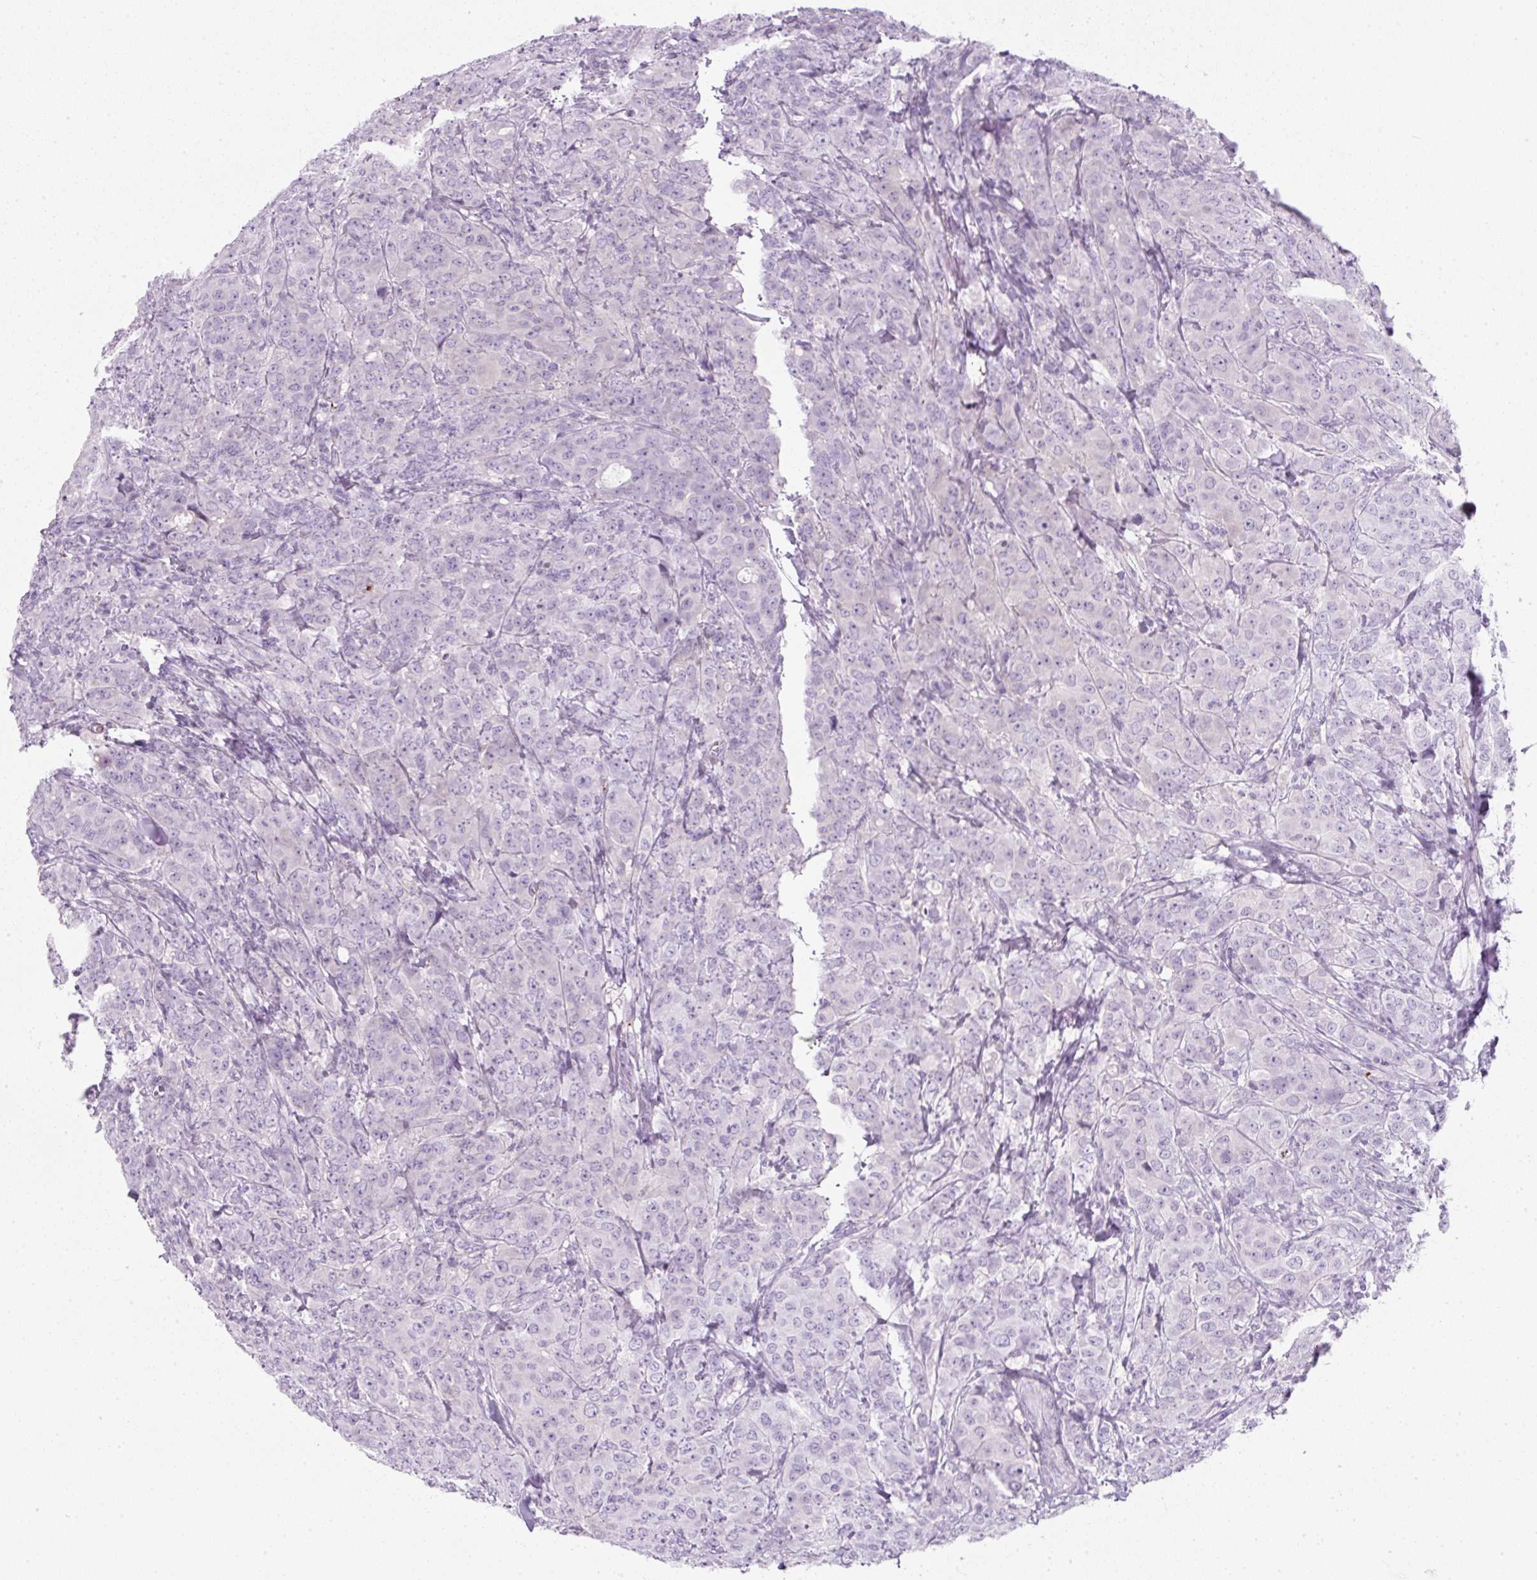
{"staining": {"intensity": "negative", "quantity": "none", "location": "none"}, "tissue": "breast cancer", "cell_type": "Tumor cells", "image_type": "cancer", "snomed": [{"axis": "morphology", "description": "Duct carcinoma"}, {"axis": "topography", "description": "Breast"}], "caption": "Tumor cells are negative for protein expression in human breast infiltrating ductal carcinoma. (Immunohistochemistry (ihc), brightfield microscopy, high magnification).", "gene": "PF4V1", "patient": {"sex": "female", "age": 43}}